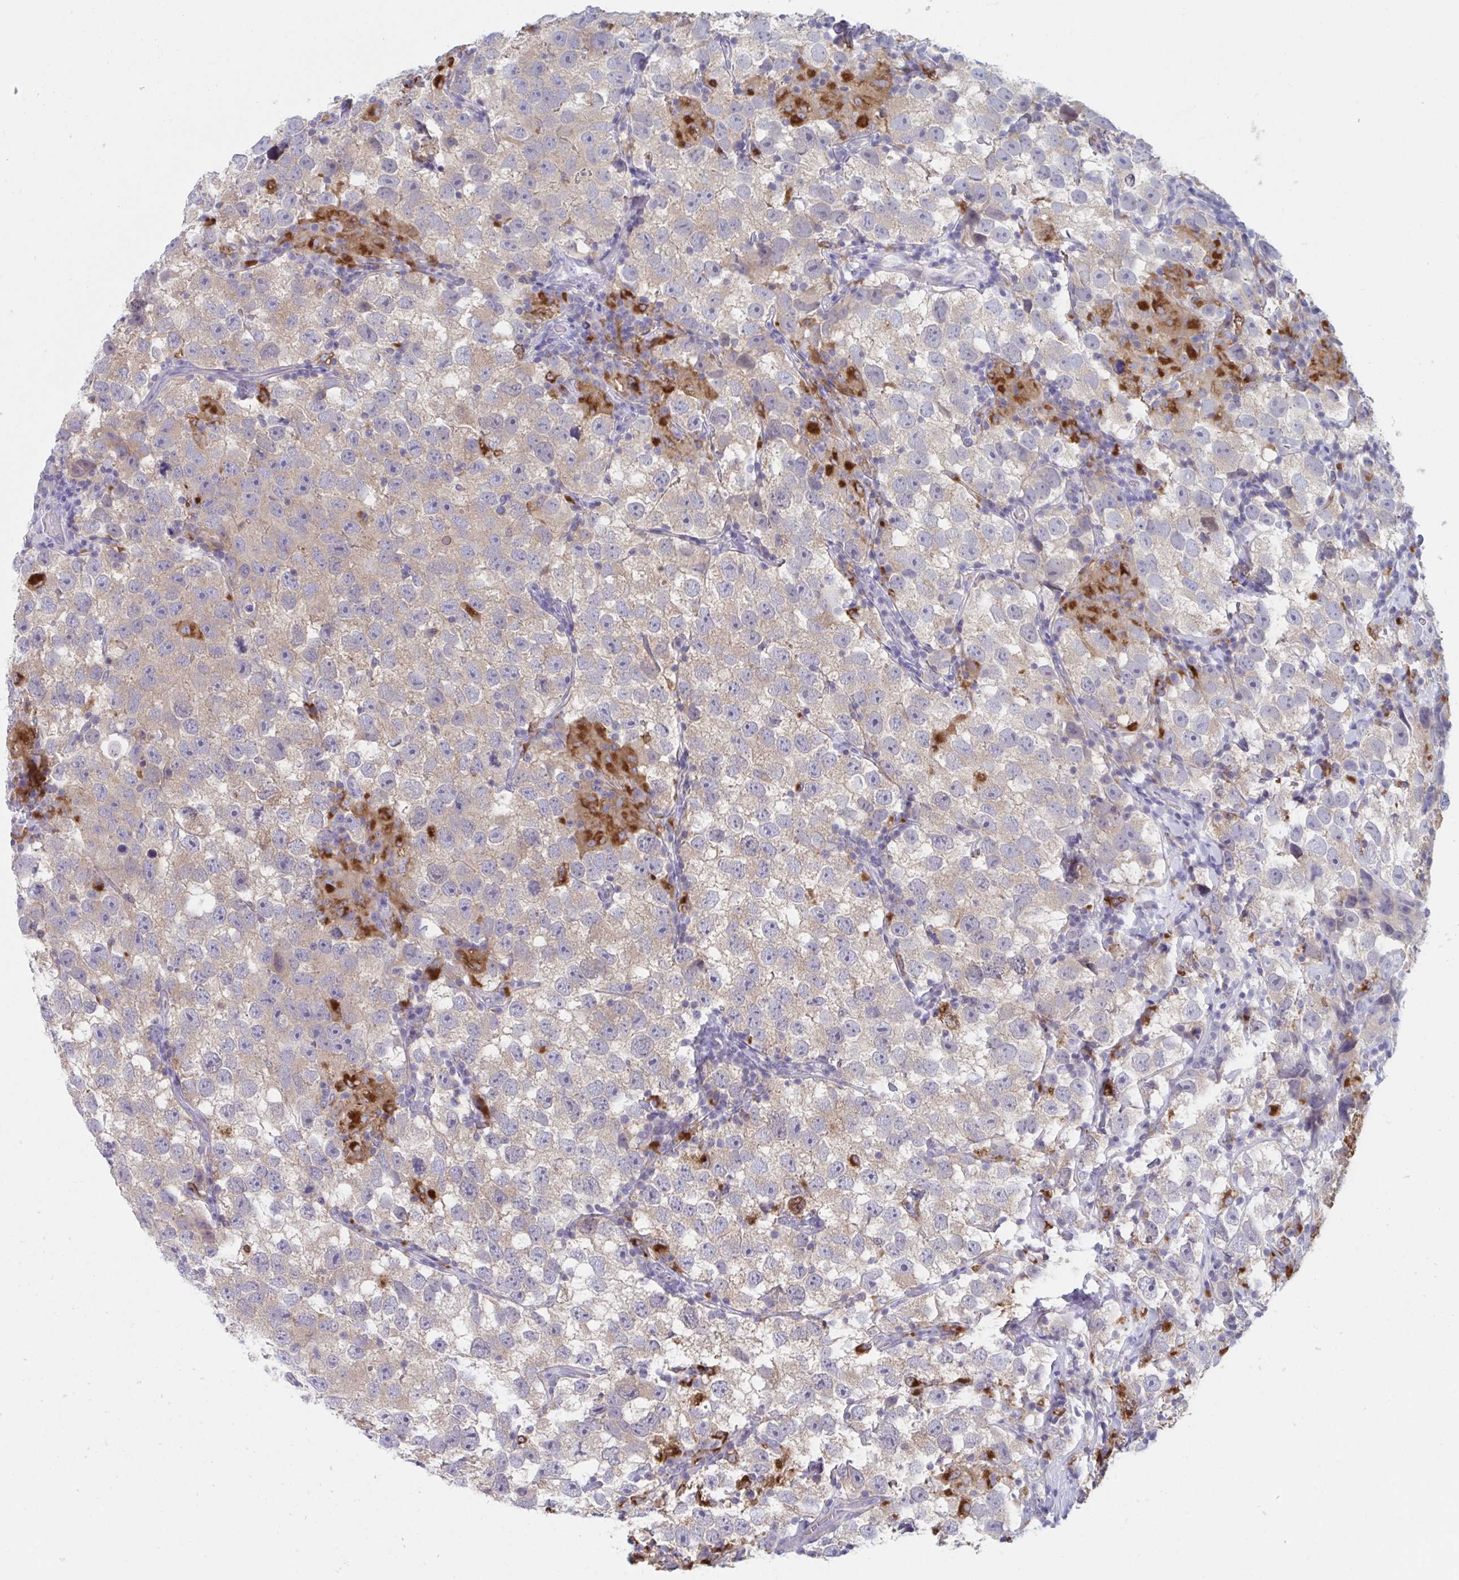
{"staining": {"intensity": "weak", "quantity": "25%-75%", "location": "cytoplasmic/membranous"}, "tissue": "testis cancer", "cell_type": "Tumor cells", "image_type": "cancer", "snomed": [{"axis": "morphology", "description": "Seminoma, NOS"}, {"axis": "topography", "description": "Testis"}], "caption": "Testis cancer tissue shows weak cytoplasmic/membranous positivity in approximately 25%-75% of tumor cells (Brightfield microscopy of DAB IHC at high magnification).", "gene": "NIPSNAP1", "patient": {"sex": "male", "age": 26}}